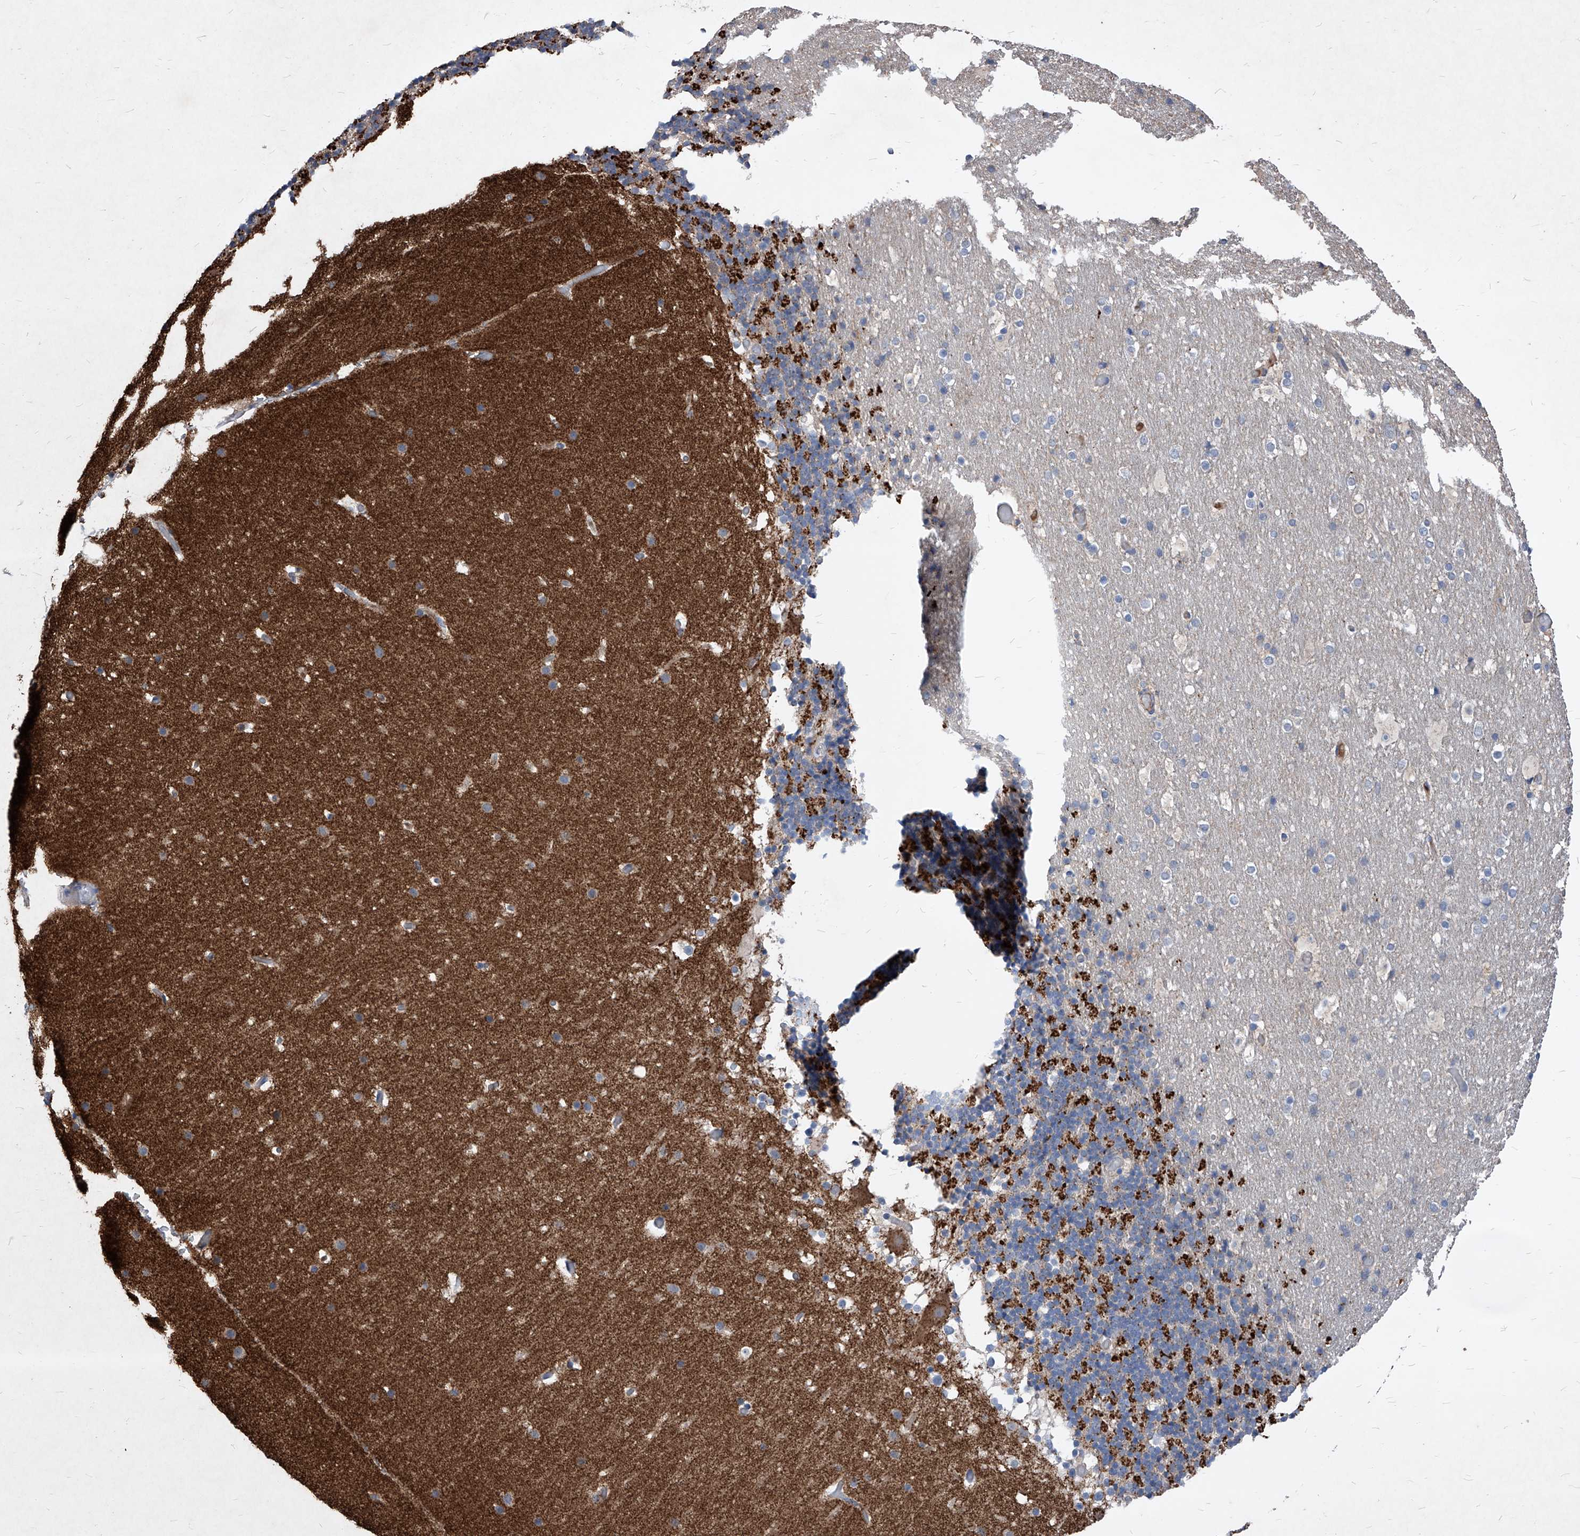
{"staining": {"intensity": "moderate", "quantity": "<25%", "location": "cytoplasmic/membranous"}, "tissue": "cerebellum", "cell_type": "Cells in granular layer", "image_type": "normal", "snomed": [{"axis": "morphology", "description": "Normal tissue, NOS"}, {"axis": "topography", "description": "Cerebellum"}], "caption": "Human cerebellum stained for a protein (brown) exhibits moderate cytoplasmic/membranous positive positivity in about <25% of cells in granular layer.", "gene": "SYNGR1", "patient": {"sex": "male", "age": 57}}